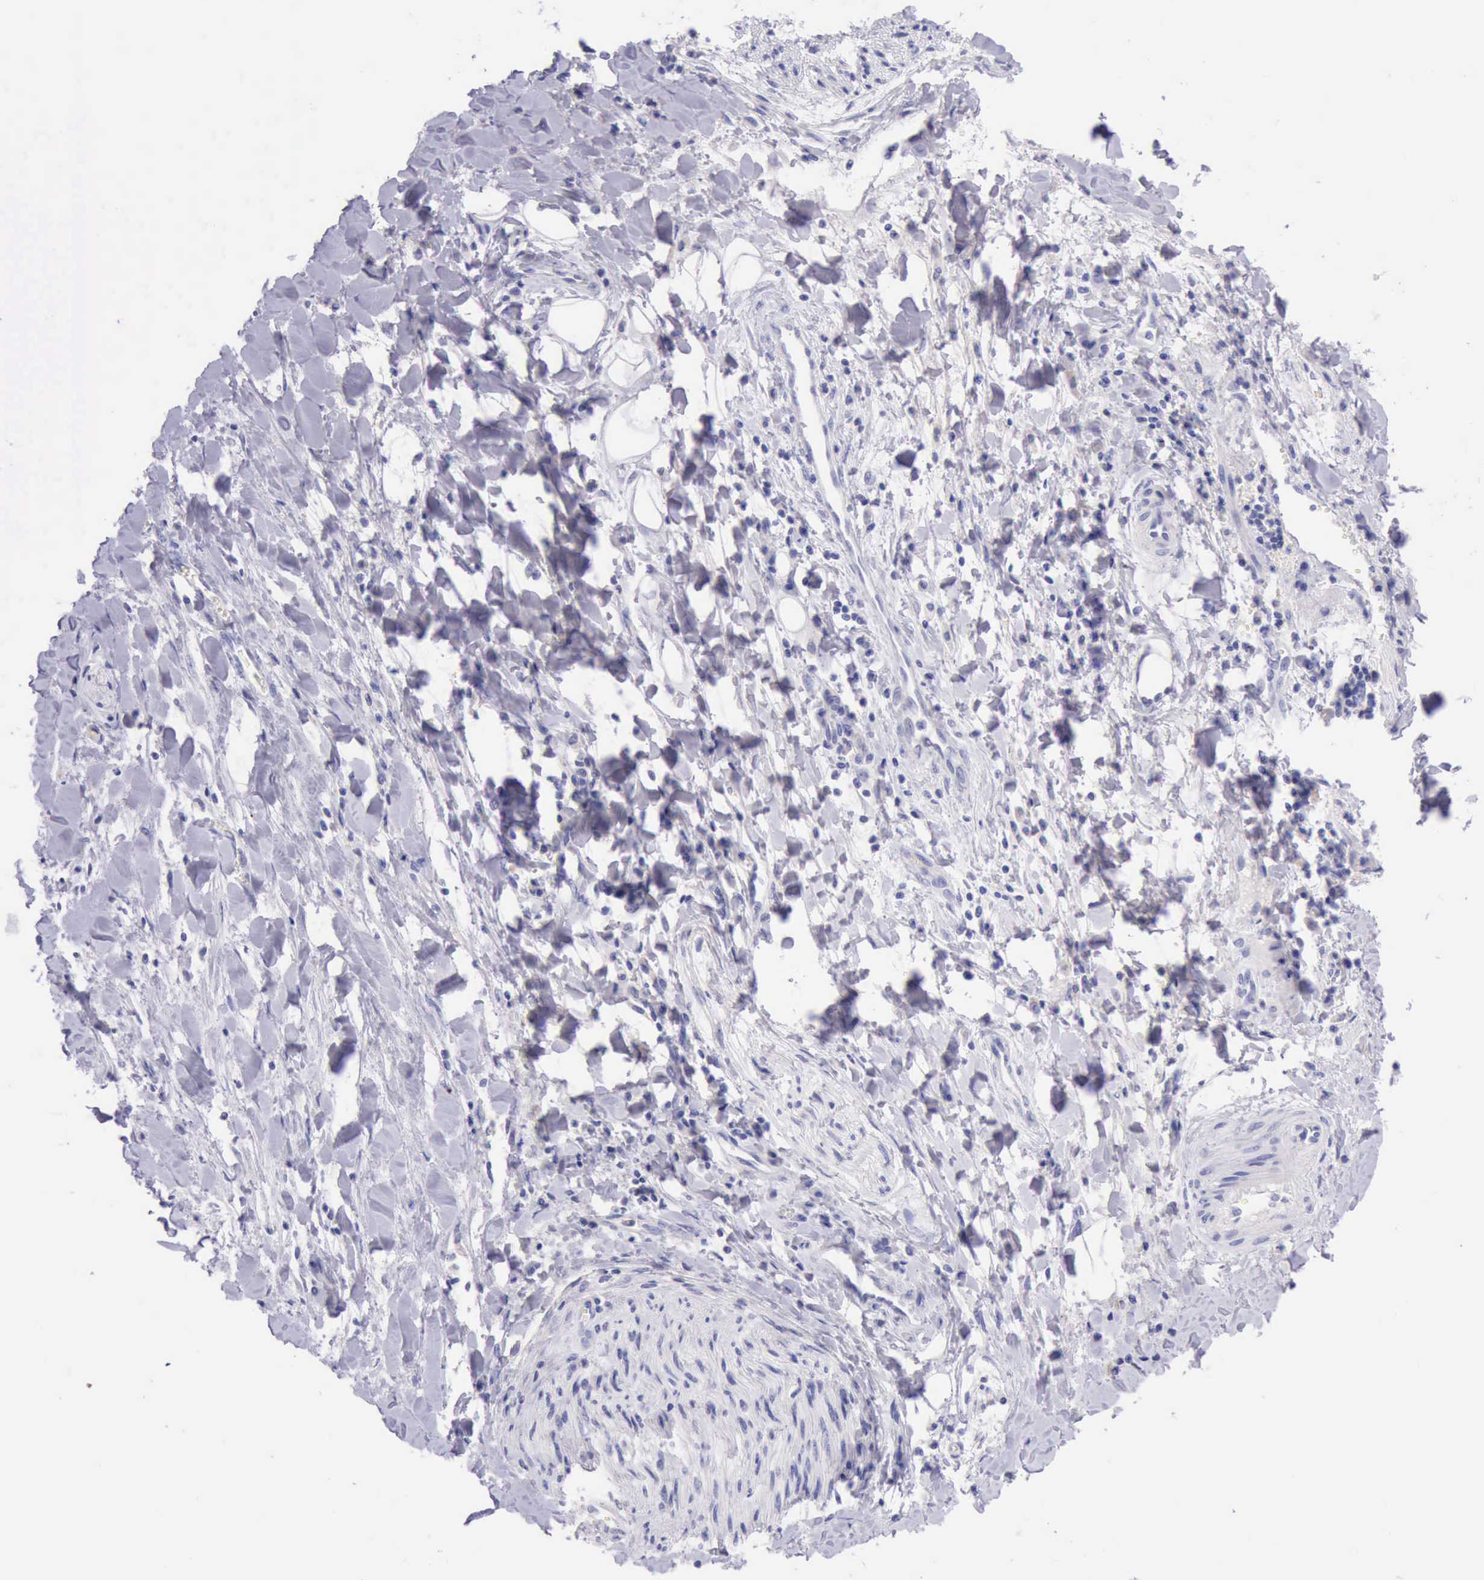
{"staining": {"intensity": "negative", "quantity": "none", "location": "none"}, "tissue": "liver cancer", "cell_type": "Tumor cells", "image_type": "cancer", "snomed": [{"axis": "morphology", "description": "Cholangiocarcinoma"}, {"axis": "topography", "description": "Liver"}], "caption": "Immunohistochemistry (IHC) micrograph of neoplastic tissue: human liver cholangiocarcinoma stained with DAB (3,3'-diaminobenzidine) shows no significant protein staining in tumor cells.", "gene": "LRFN5", "patient": {"sex": "male", "age": 57}}